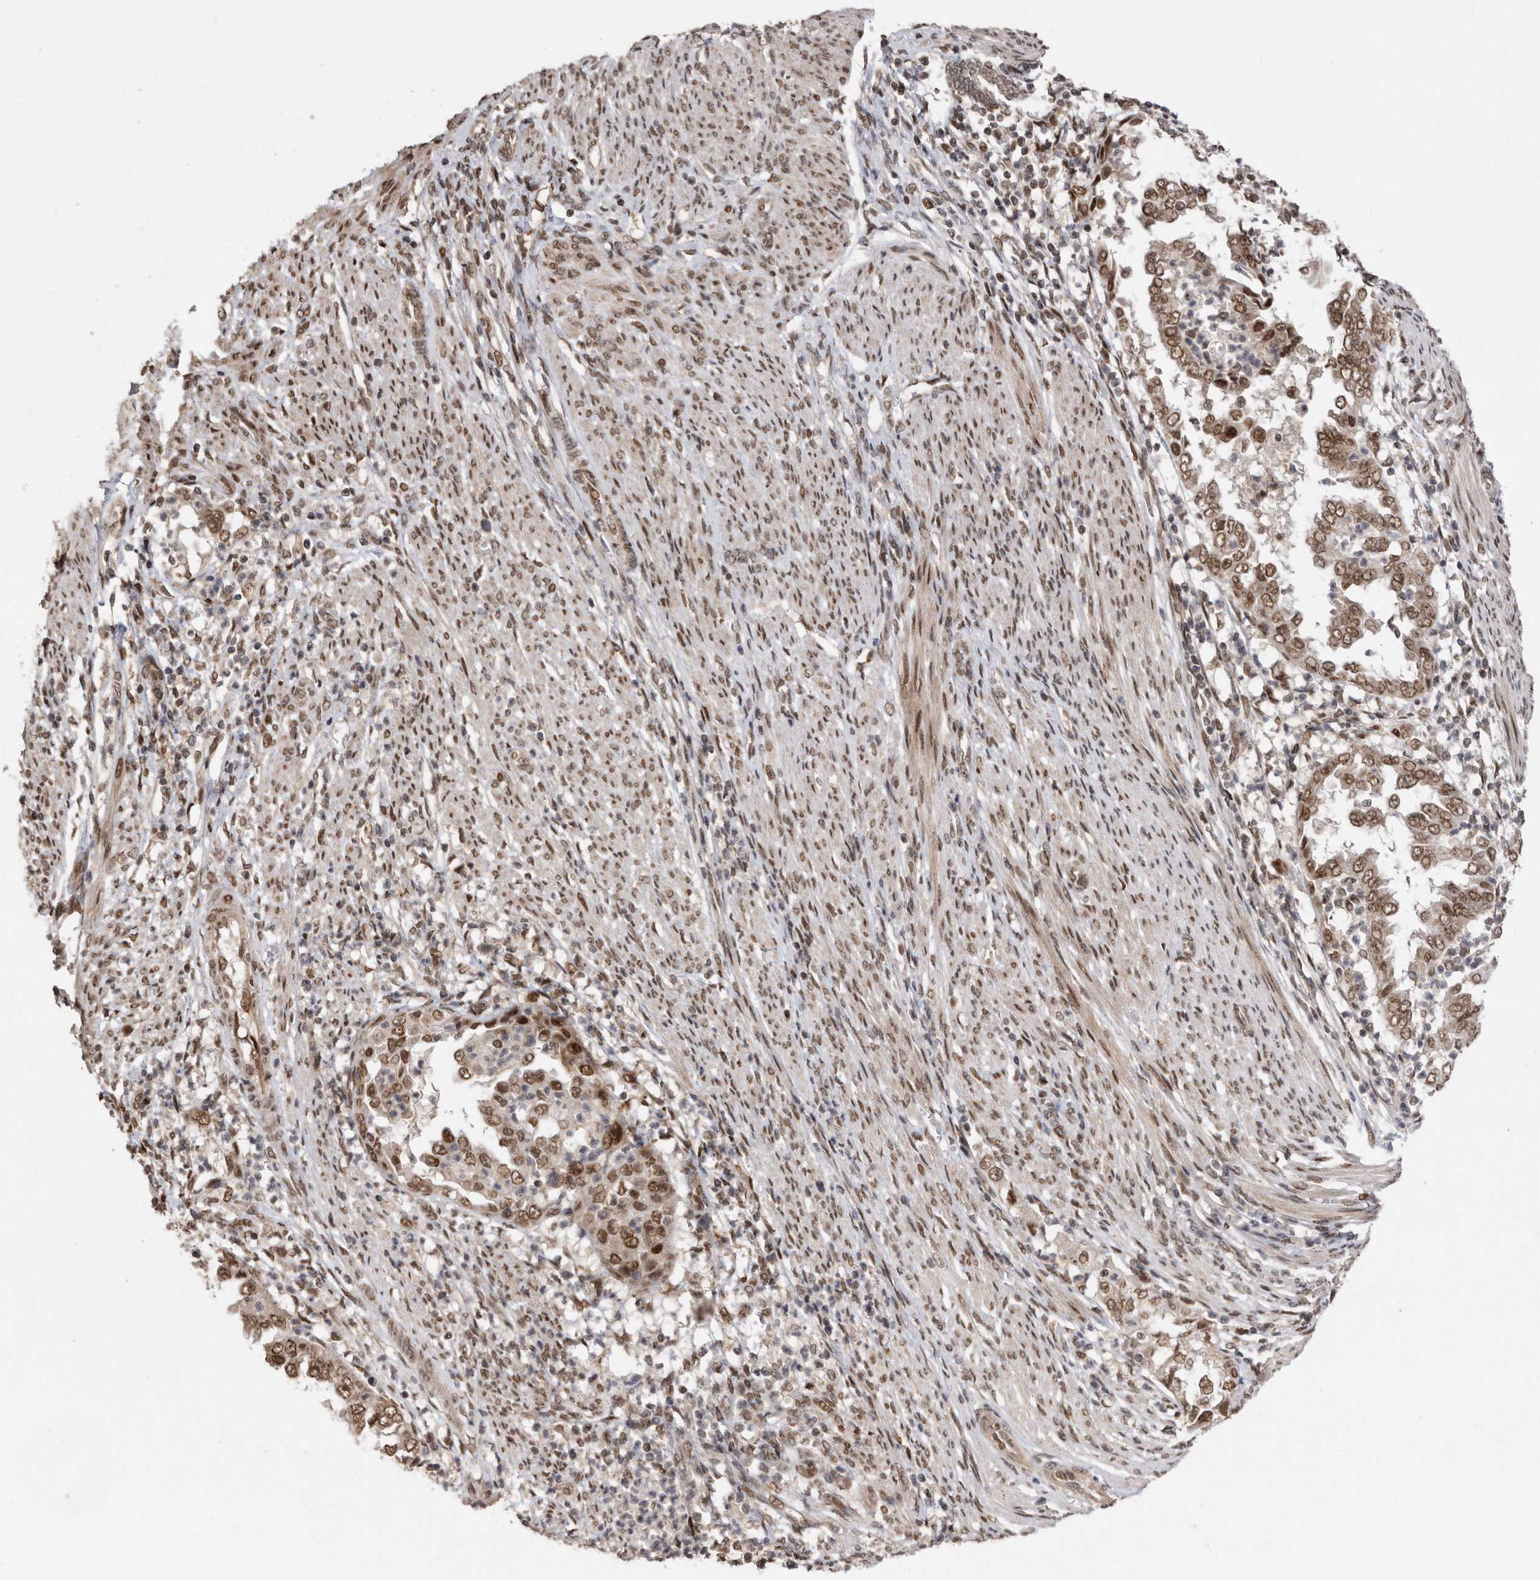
{"staining": {"intensity": "moderate", "quantity": ">75%", "location": "cytoplasmic/membranous,nuclear"}, "tissue": "endometrial cancer", "cell_type": "Tumor cells", "image_type": "cancer", "snomed": [{"axis": "morphology", "description": "Adenocarcinoma, NOS"}, {"axis": "topography", "description": "Endometrium"}], "caption": "DAB (3,3'-diaminobenzidine) immunohistochemical staining of endometrial cancer (adenocarcinoma) displays moderate cytoplasmic/membranous and nuclear protein expression in approximately >75% of tumor cells.", "gene": "TDRD3", "patient": {"sex": "female", "age": 85}}